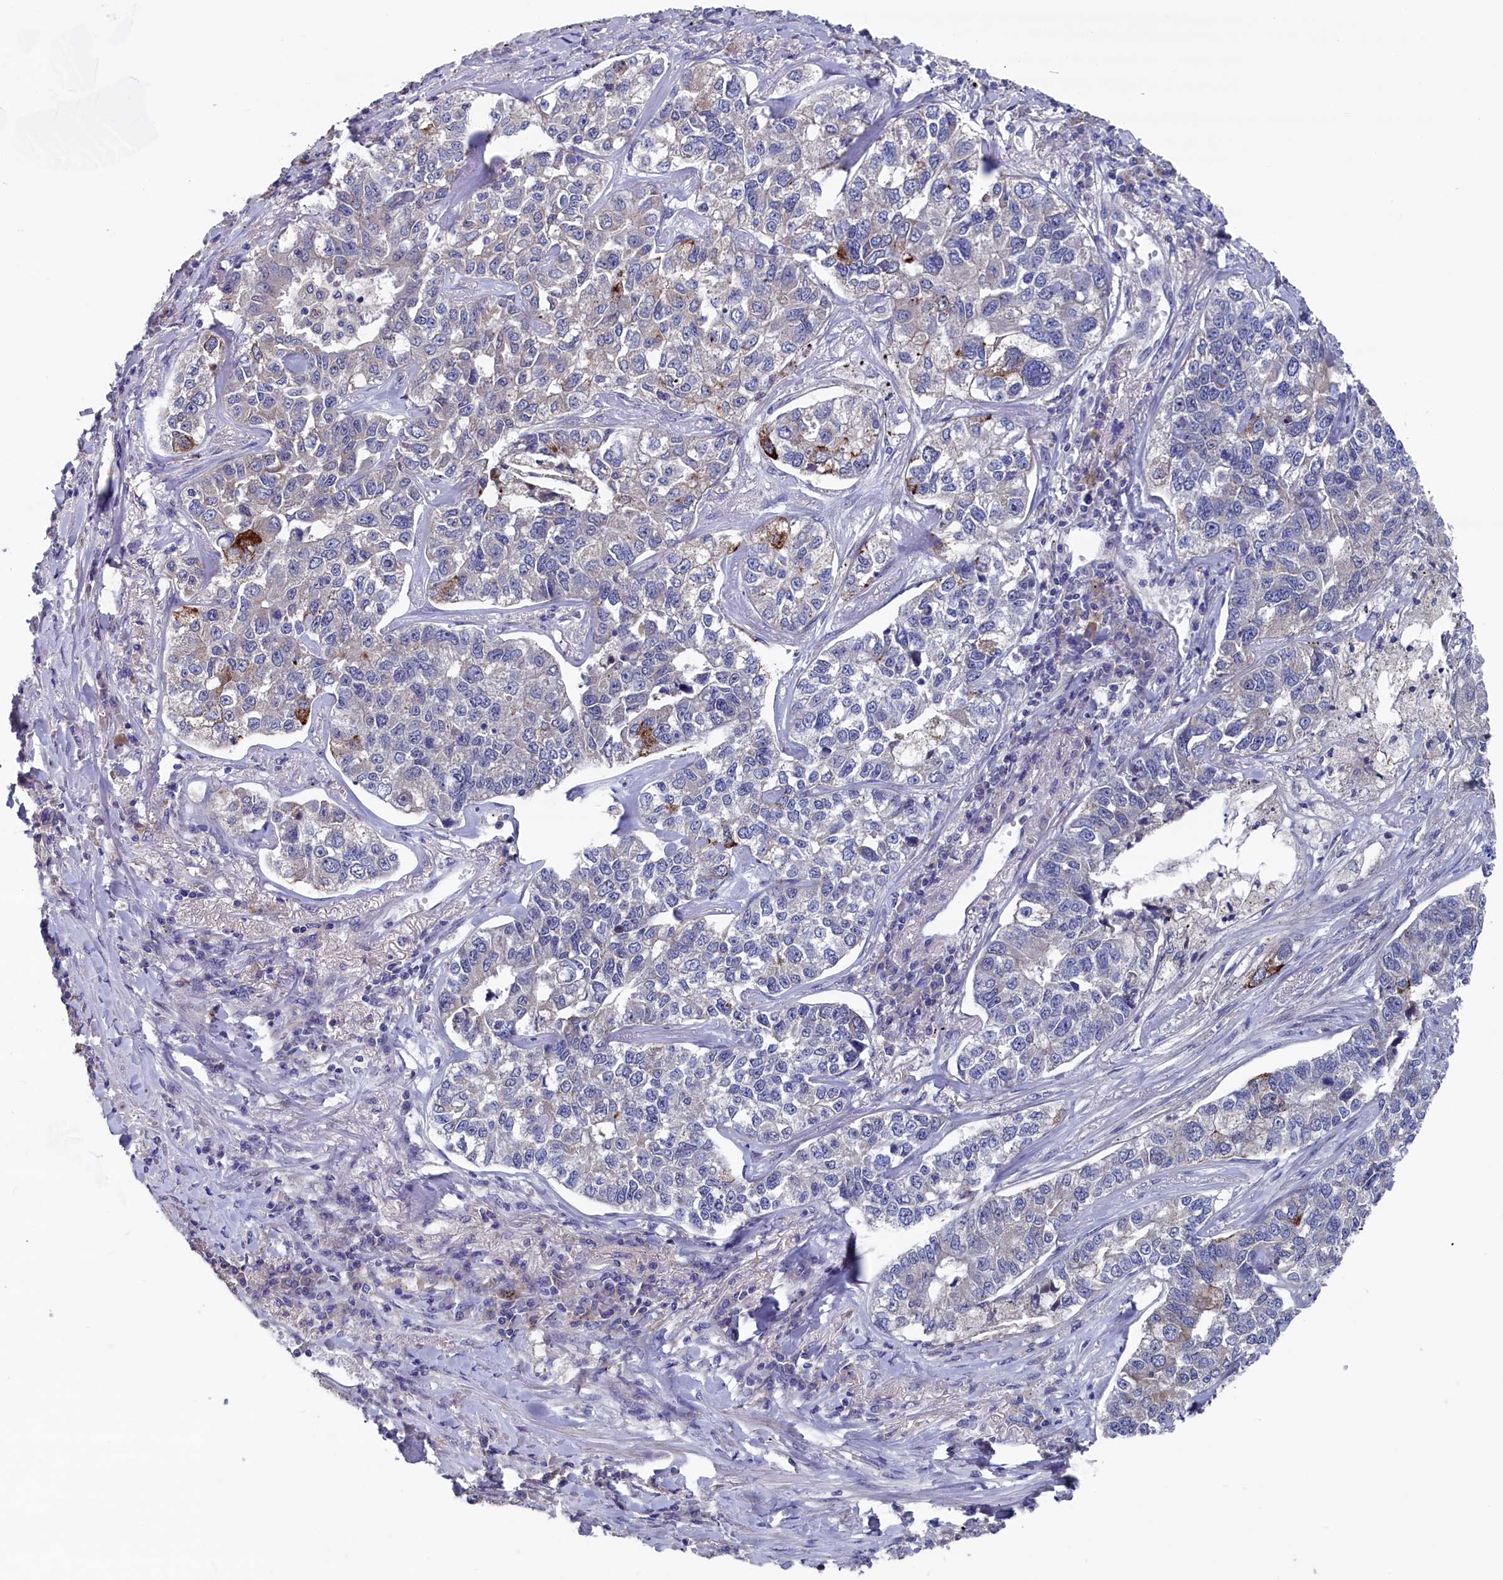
{"staining": {"intensity": "negative", "quantity": "none", "location": "none"}, "tissue": "lung cancer", "cell_type": "Tumor cells", "image_type": "cancer", "snomed": [{"axis": "morphology", "description": "Adenocarcinoma, NOS"}, {"axis": "topography", "description": "Lung"}], "caption": "Adenocarcinoma (lung) was stained to show a protein in brown. There is no significant staining in tumor cells.", "gene": "SPATA13", "patient": {"sex": "male", "age": 49}}